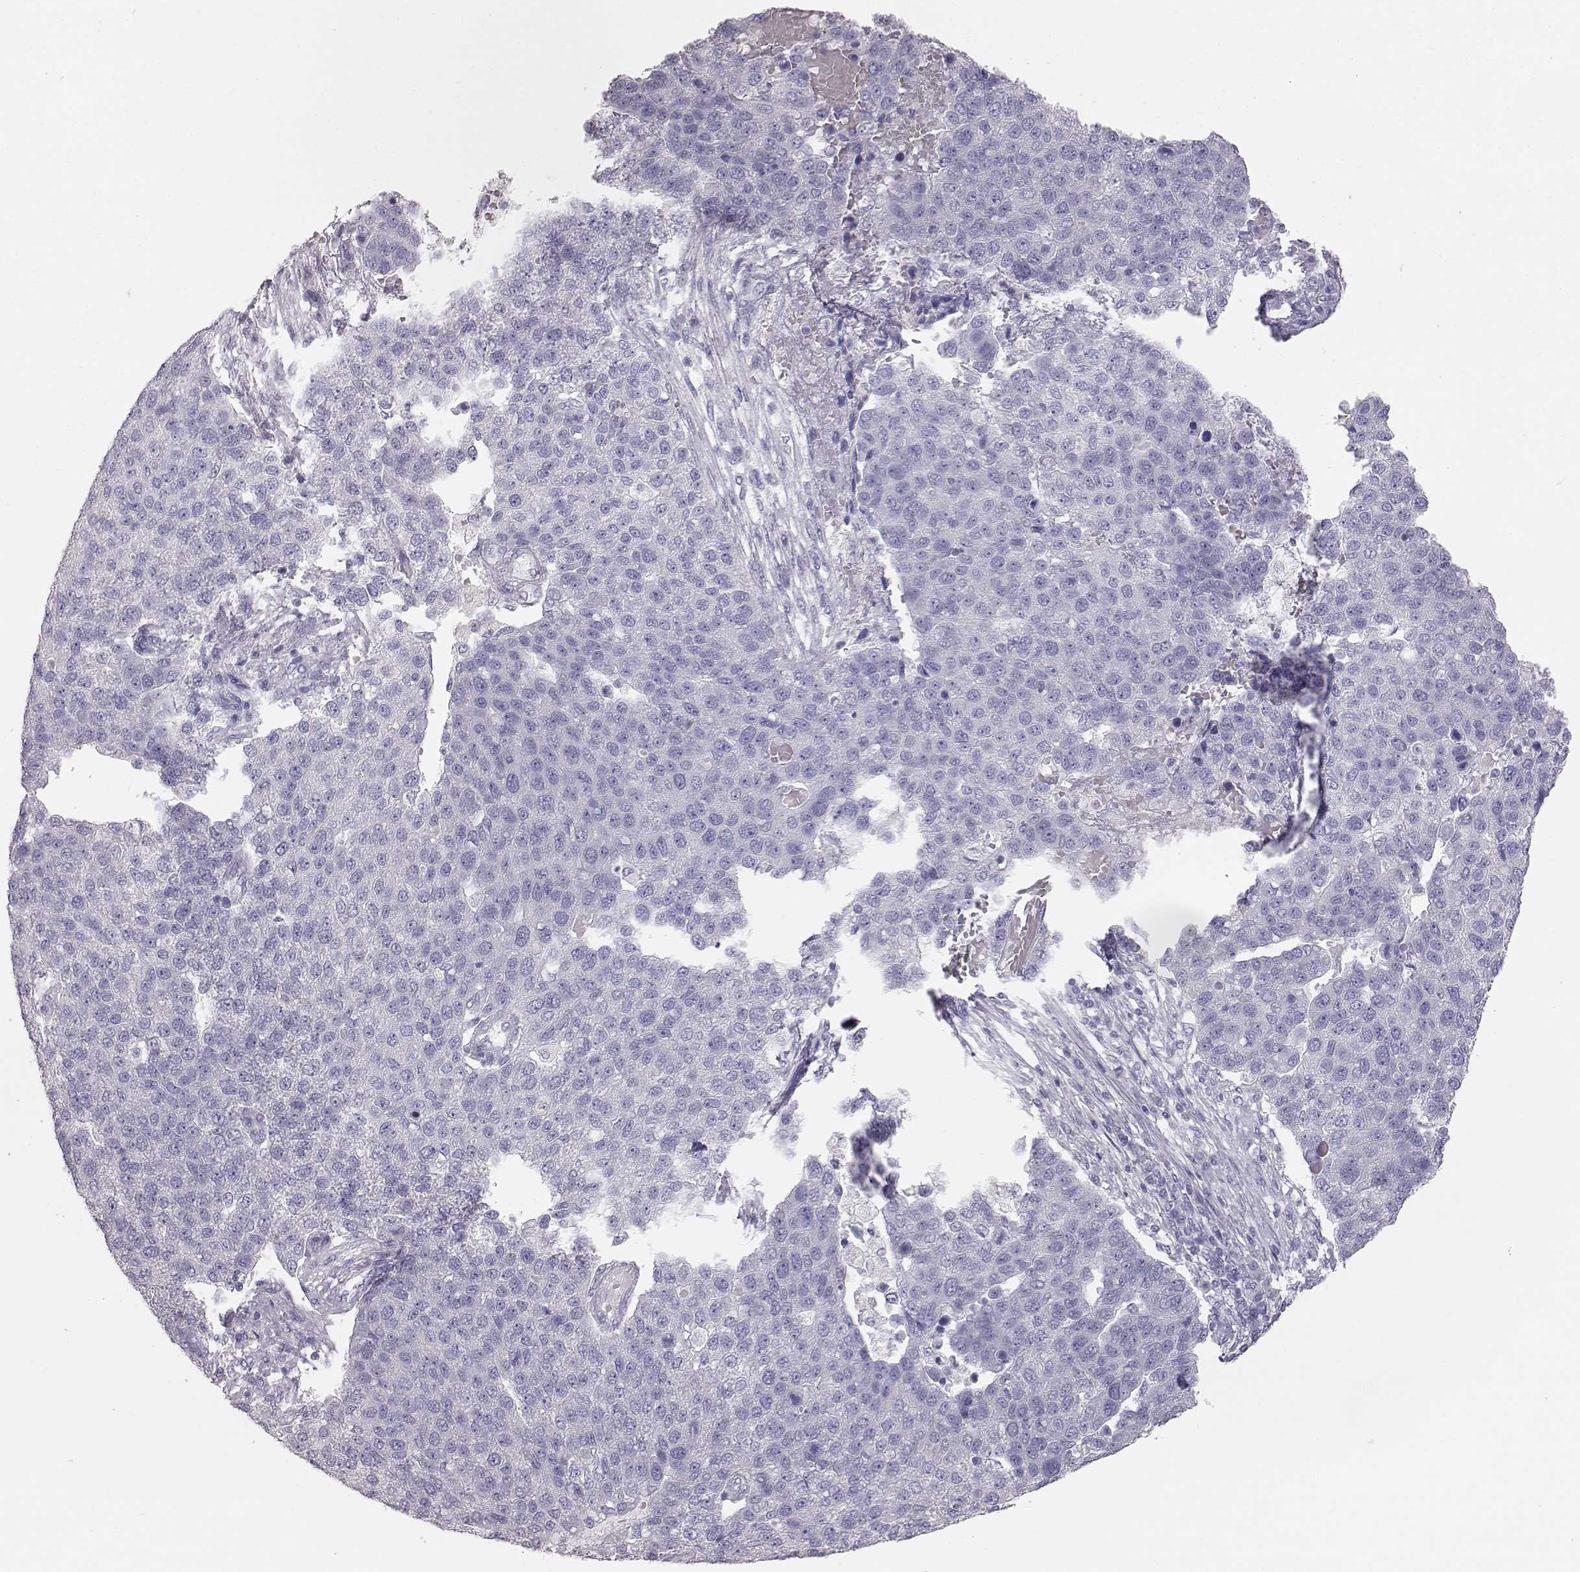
{"staining": {"intensity": "negative", "quantity": "none", "location": "none"}, "tissue": "pancreatic cancer", "cell_type": "Tumor cells", "image_type": "cancer", "snomed": [{"axis": "morphology", "description": "Adenocarcinoma, NOS"}, {"axis": "topography", "description": "Pancreas"}], "caption": "This micrograph is of adenocarcinoma (pancreatic) stained with immunohistochemistry to label a protein in brown with the nuclei are counter-stained blue. There is no staining in tumor cells.", "gene": "KRT33A", "patient": {"sex": "female", "age": 61}}